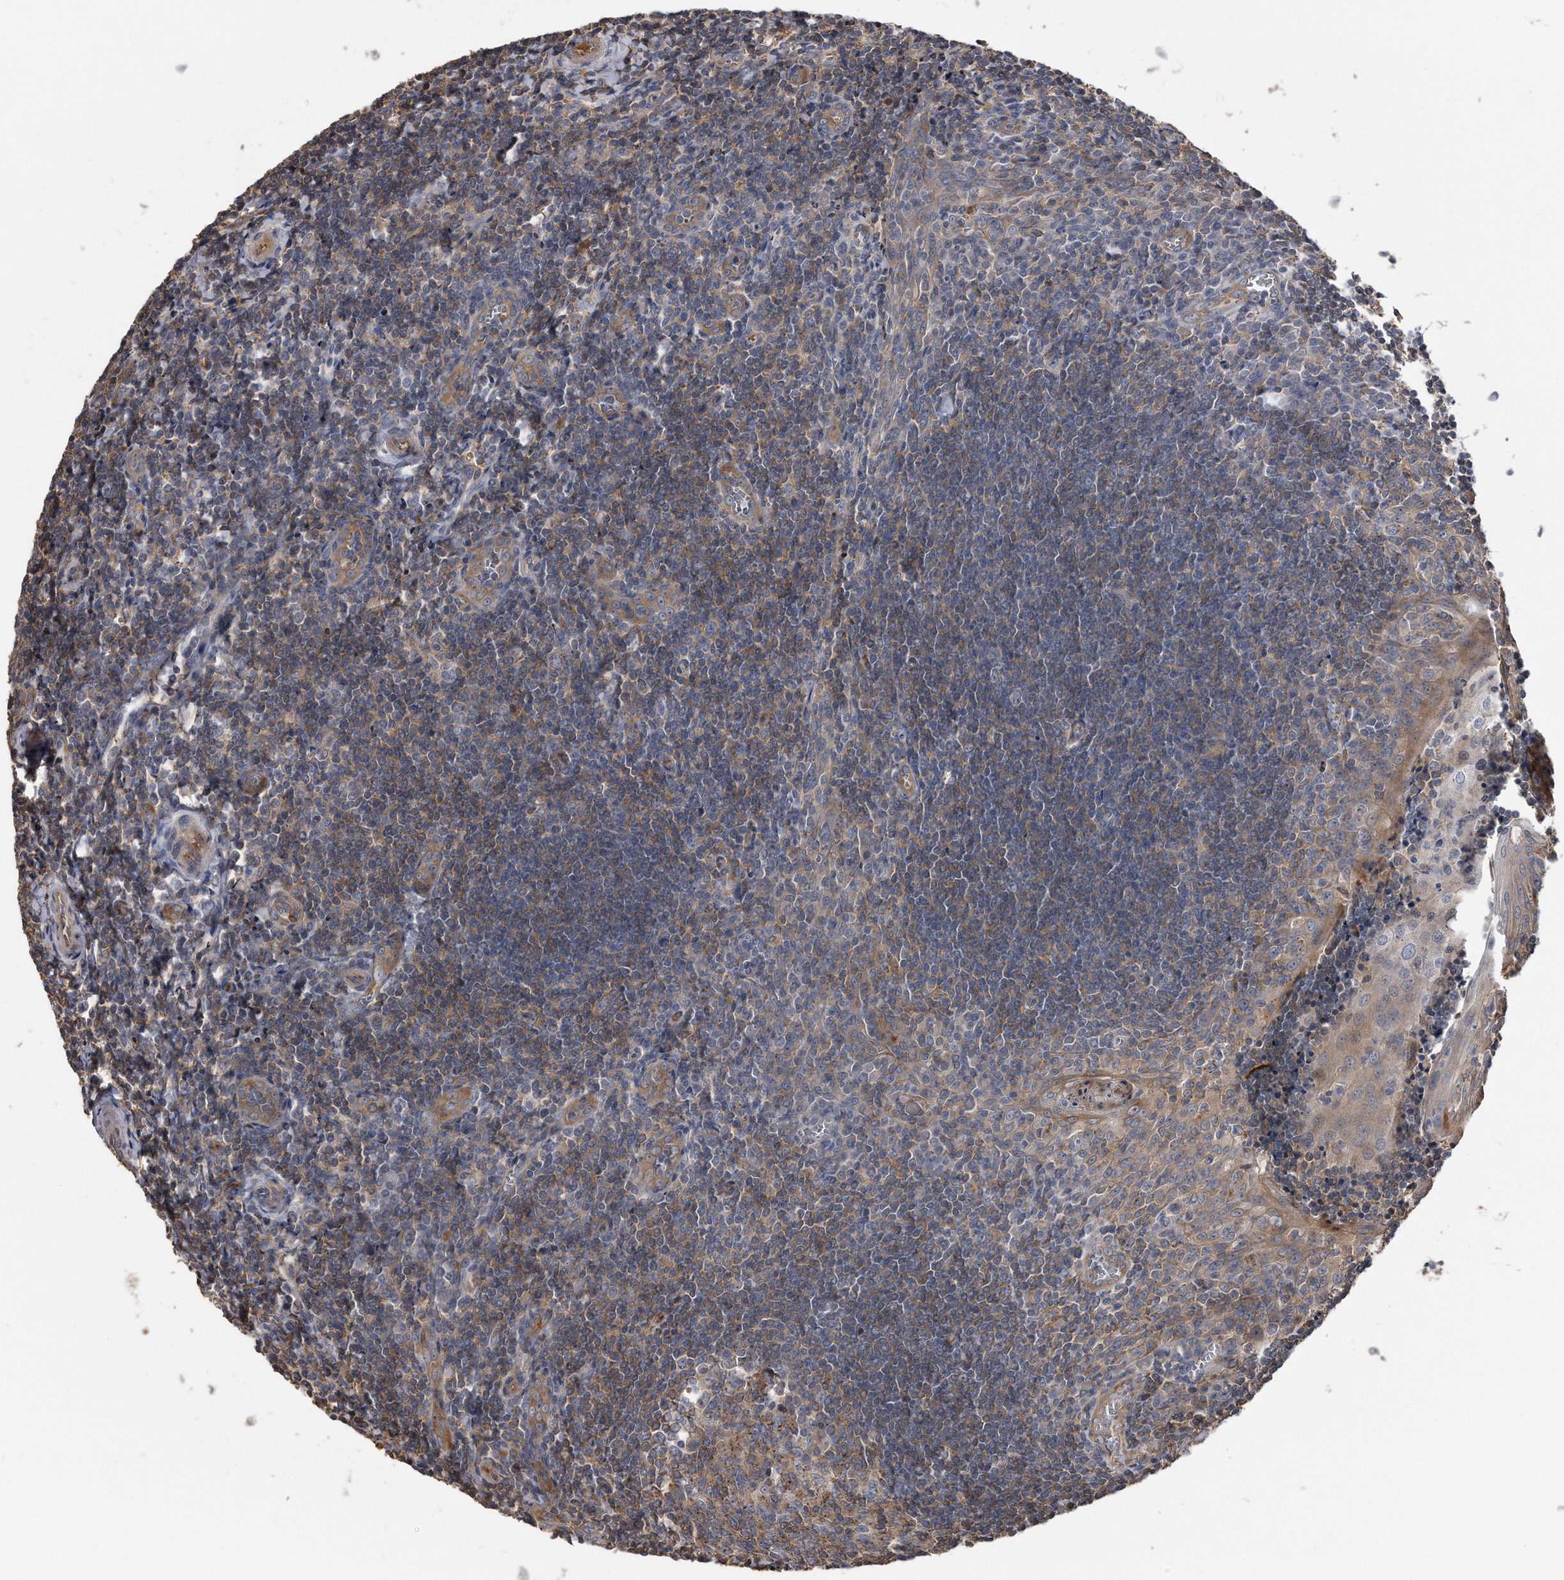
{"staining": {"intensity": "moderate", "quantity": "25%-75%", "location": "cytoplasmic/membranous"}, "tissue": "tonsil", "cell_type": "Germinal center cells", "image_type": "normal", "snomed": [{"axis": "morphology", "description": "Normal tissue, NOS"}, {"axis": "topography", "description": "Tonsil"}], "caption": "IHC (DAB) staining of unremarkable tonsil demonstrates moderate cytoplasmic/membranous protein expression in approximately 25%-75% of germinal center cells.", "gene": "KCND3", "patient": {"sex": "male", "age": 27}}